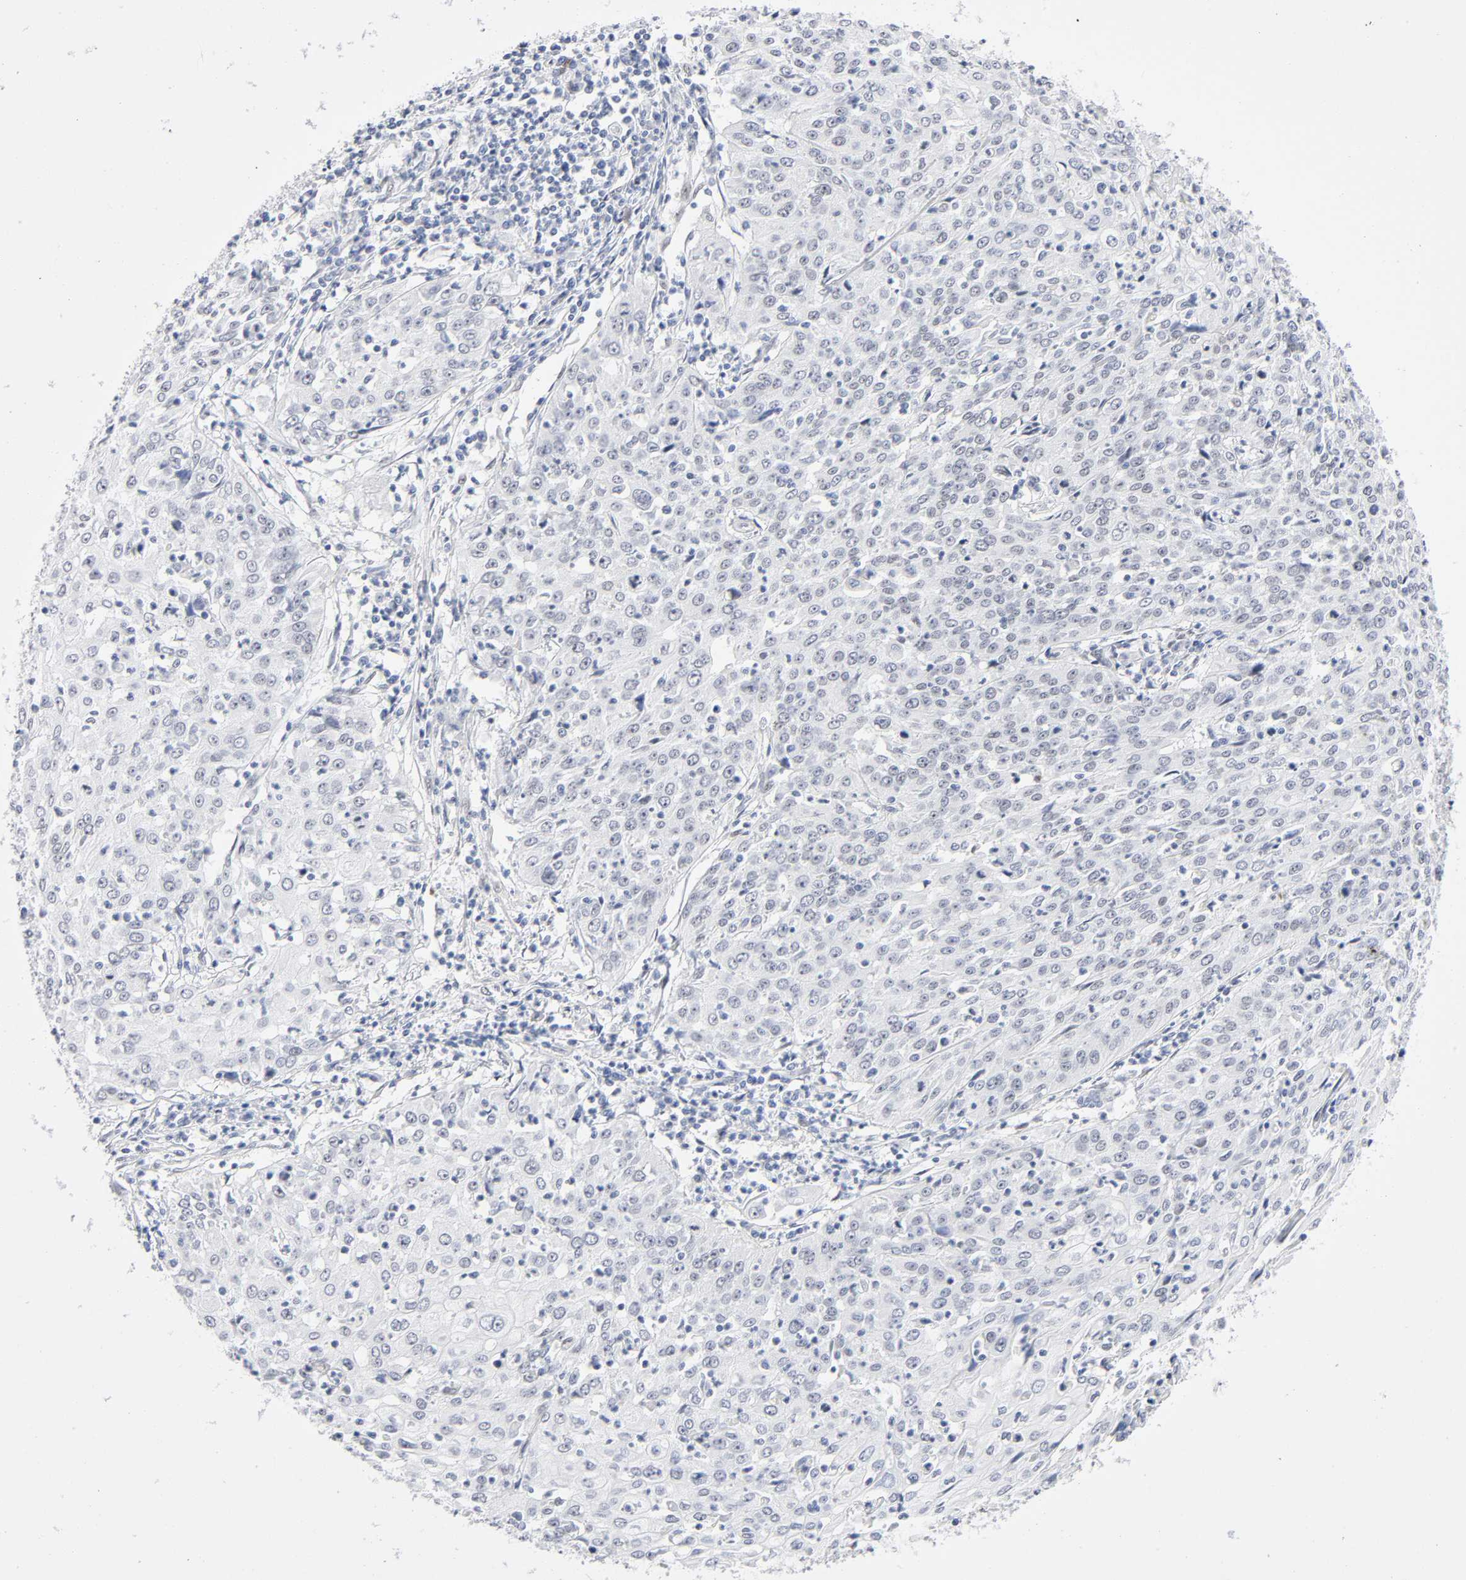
{"staining": {"intensity": "negative", "quantity": "none", "location": "none"}, "tissue": "cervical cancer", "cell_type": "Tumor cells", "image_type": "cancer", "snomed": [{"axis": "morphology", "description": "Squamous cell carcinoma, NOS"}, {"axis": "topography", "description": "Cervix"}], "caption": "This is a histopathology image of immunohistochemistry (IHC) staining of cervical cancer, which shows no staining in tumor cells.", "gene": "NFIC", "patient": {"sex": "female", "age": 39}}